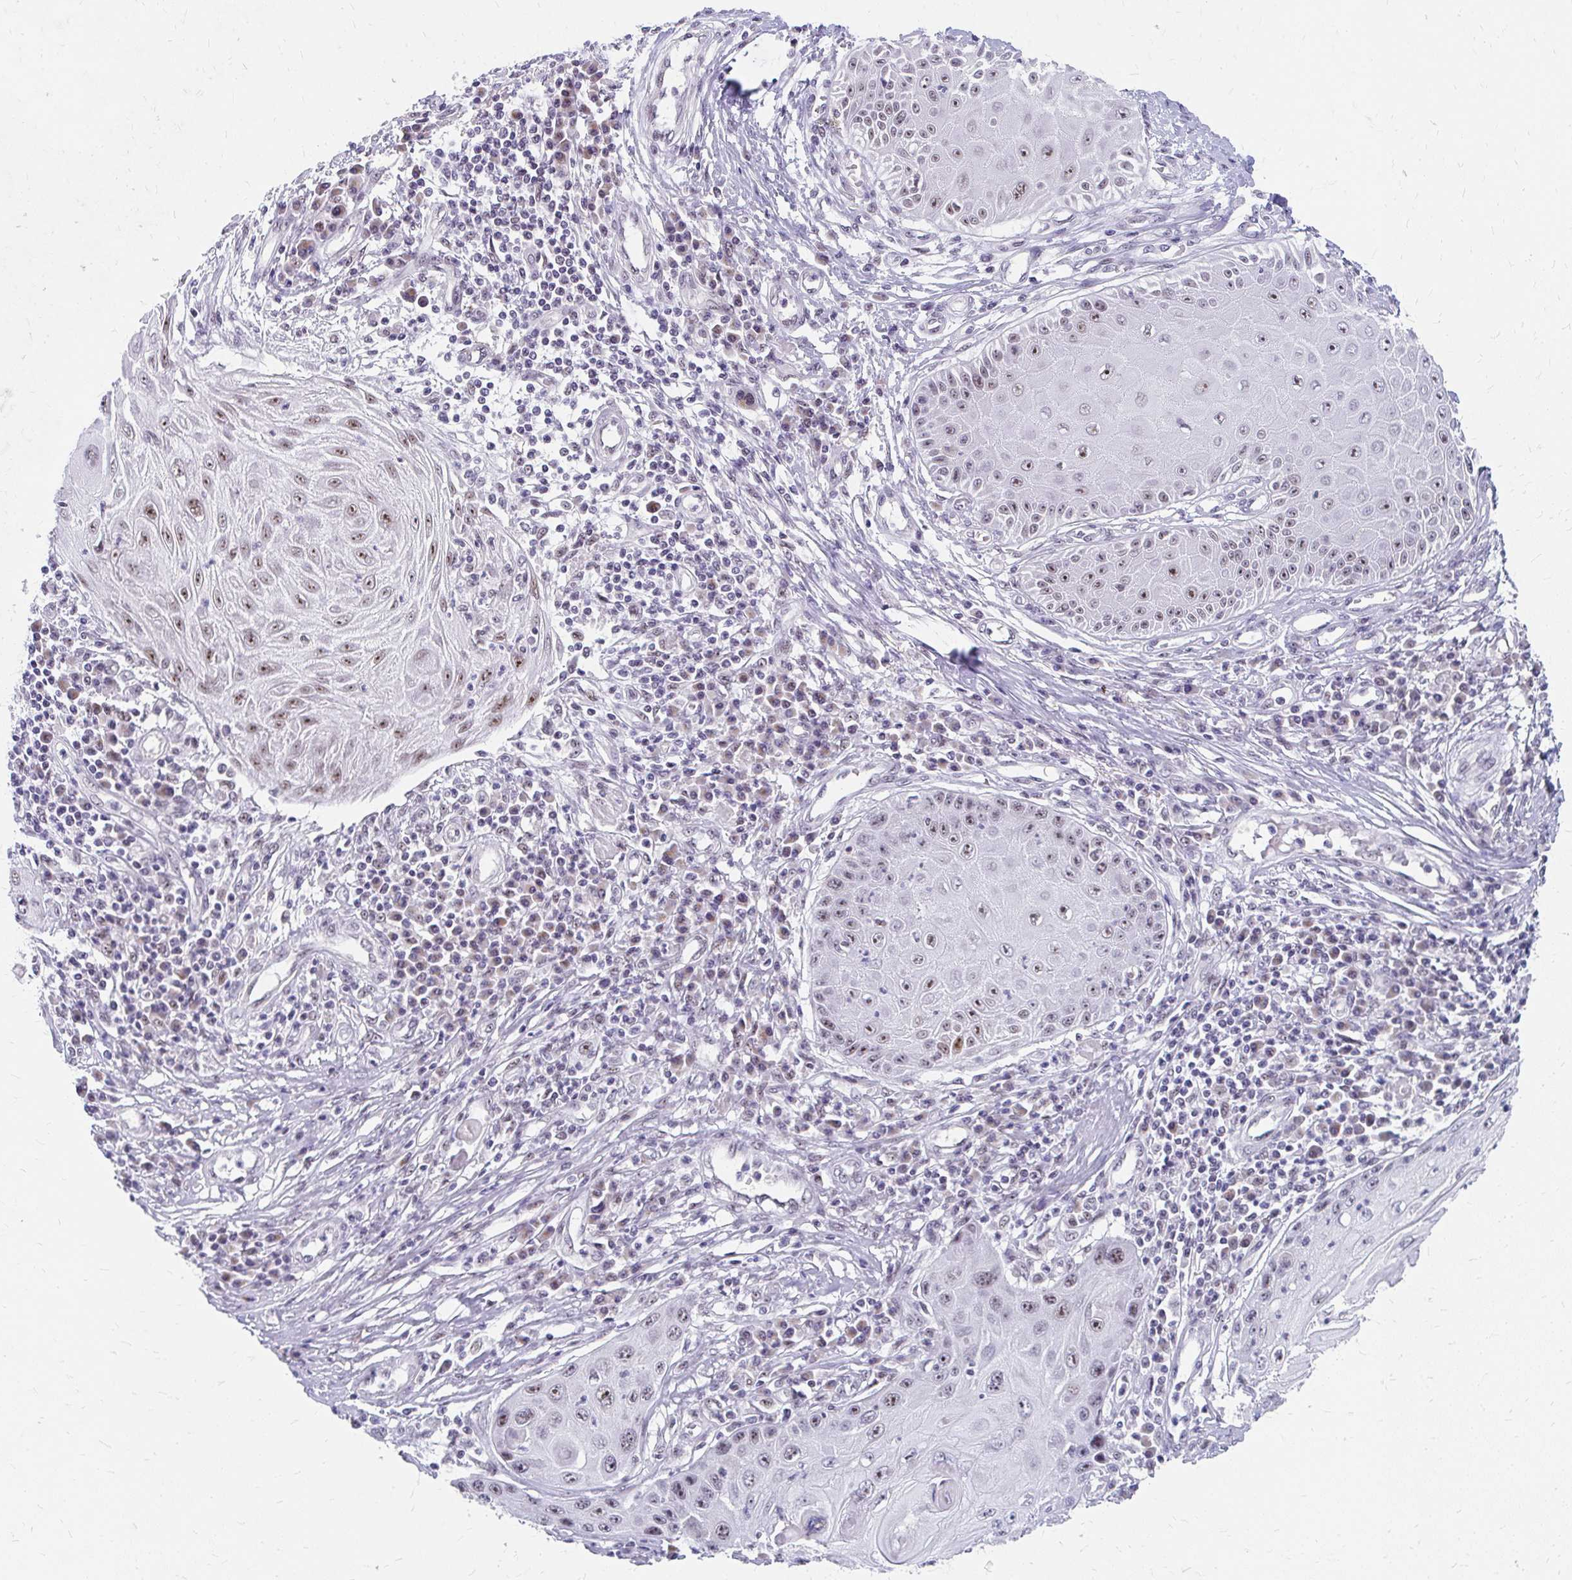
{"staining": {"intensity": "moderate", "quantity": ">75%", "location": "nuclear"}, "tissue": "skin cancer", "cell_type": "Tumor cells", "image_type": "cancer", "snomed": [{"axis": "morphology", "description": "Squamous cell carcinoma, NOS"}, {"axis": "topography", "description": "Skin"}, {"axis": "topography", "description": "Vulva"}], "caption": "This is an image of IHC staining of skin cancer, which shows moderate expression in the nuclear of tumor cells.", "gene": "GTF2H1", "patient": {"sex": "female", "age": 44}}